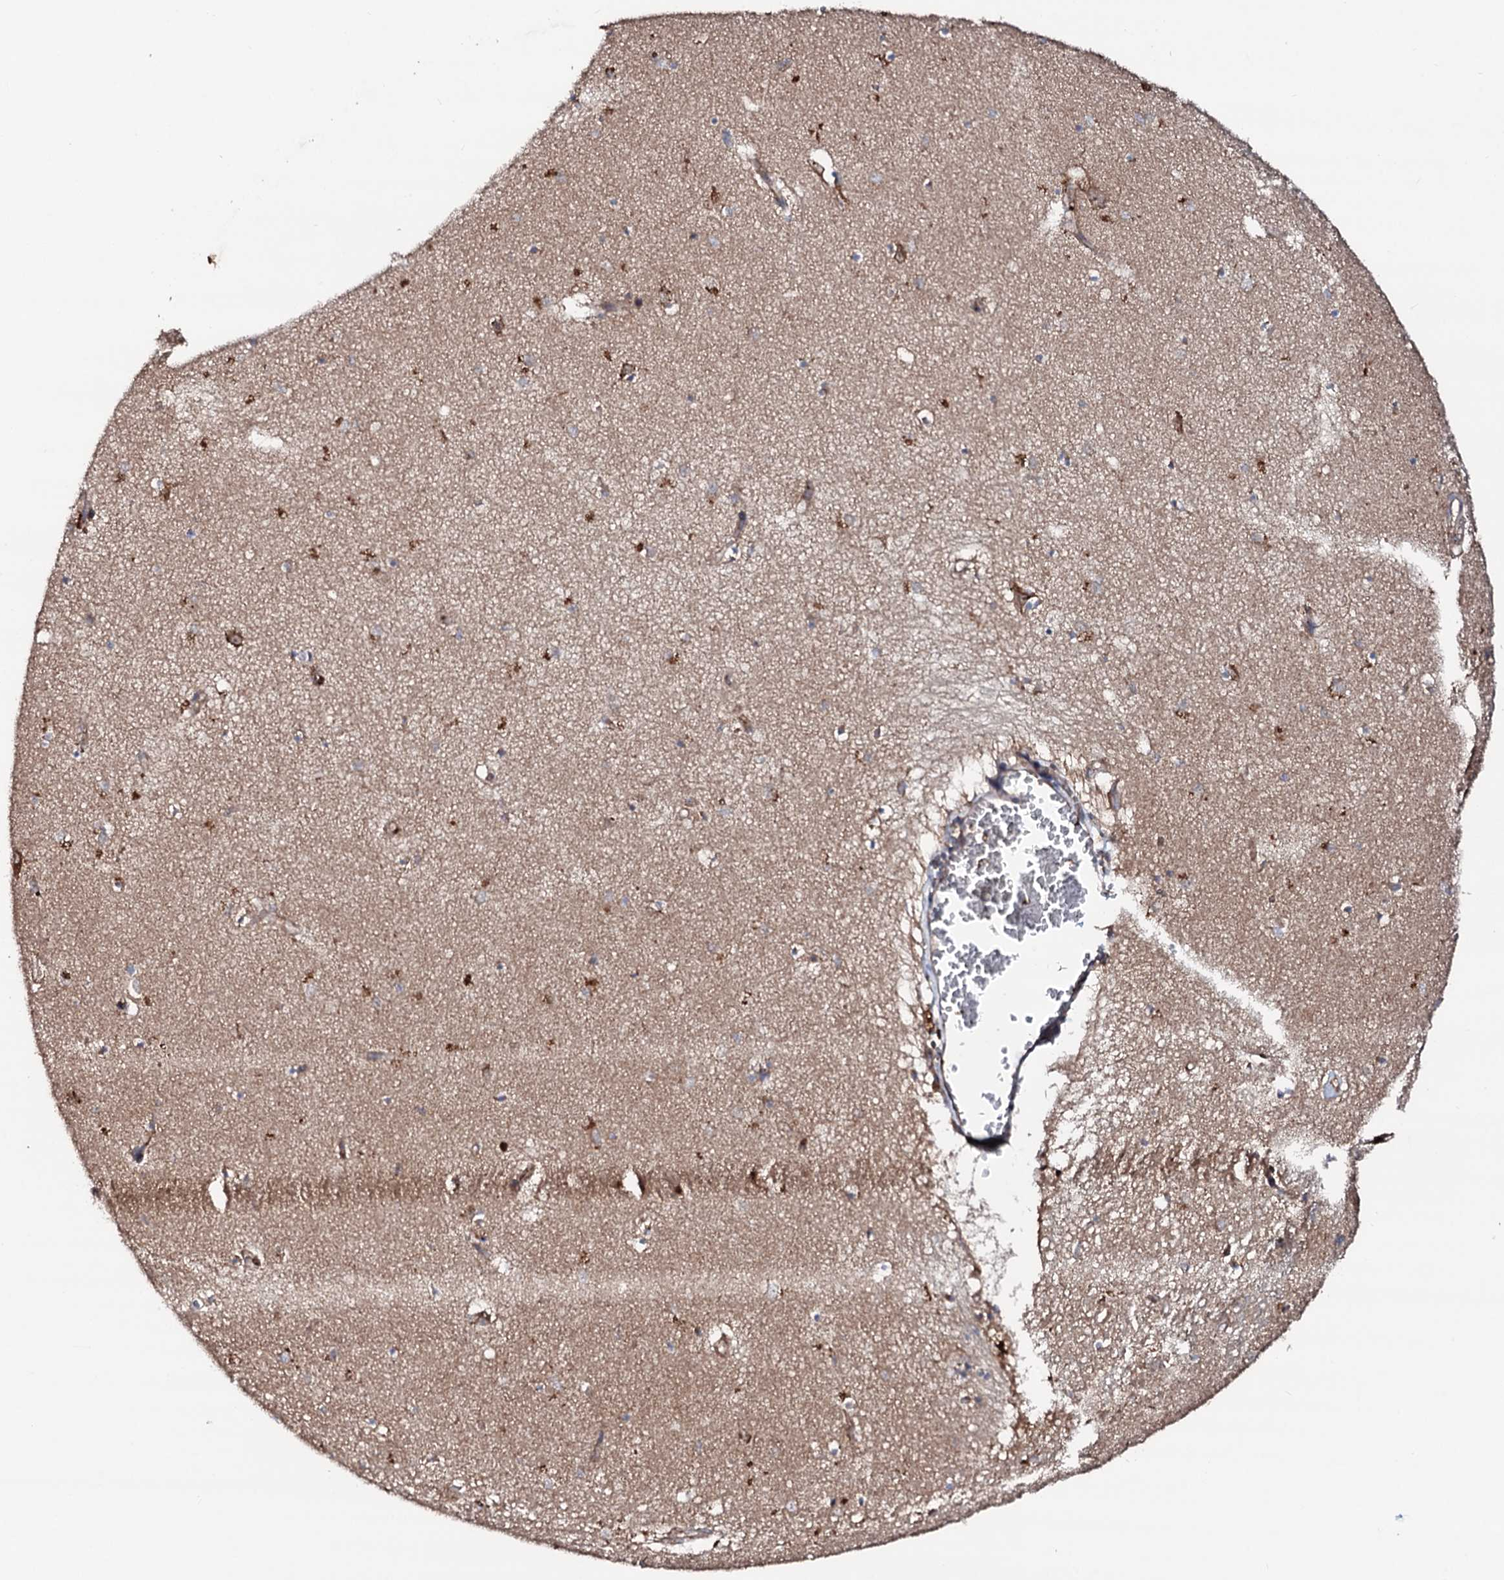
{"staining": {"intensity": "moderate", "quantity": "<25%", "location": "cytoplasmic/membranous"}, "tissue": "hippocampus", "cell_type": "Glial cells", "image_type": "normal", "snomed": [{"axis": "morphology", "description": "Normal tissue, NOS"}, {"axis": "topography", "description": "Hippocampus"}], "caption": "IHC (DAB) staining of unremarkable hippocampus reveals moderate cytoplasmic/membranous protein staining in approximately <25% of glial cells. (DAB IHC, brown staining for protein, blue staining for nuclei).", "gene": "ENSG00000256591", "patient": {"sex": "female", "age": 64}}